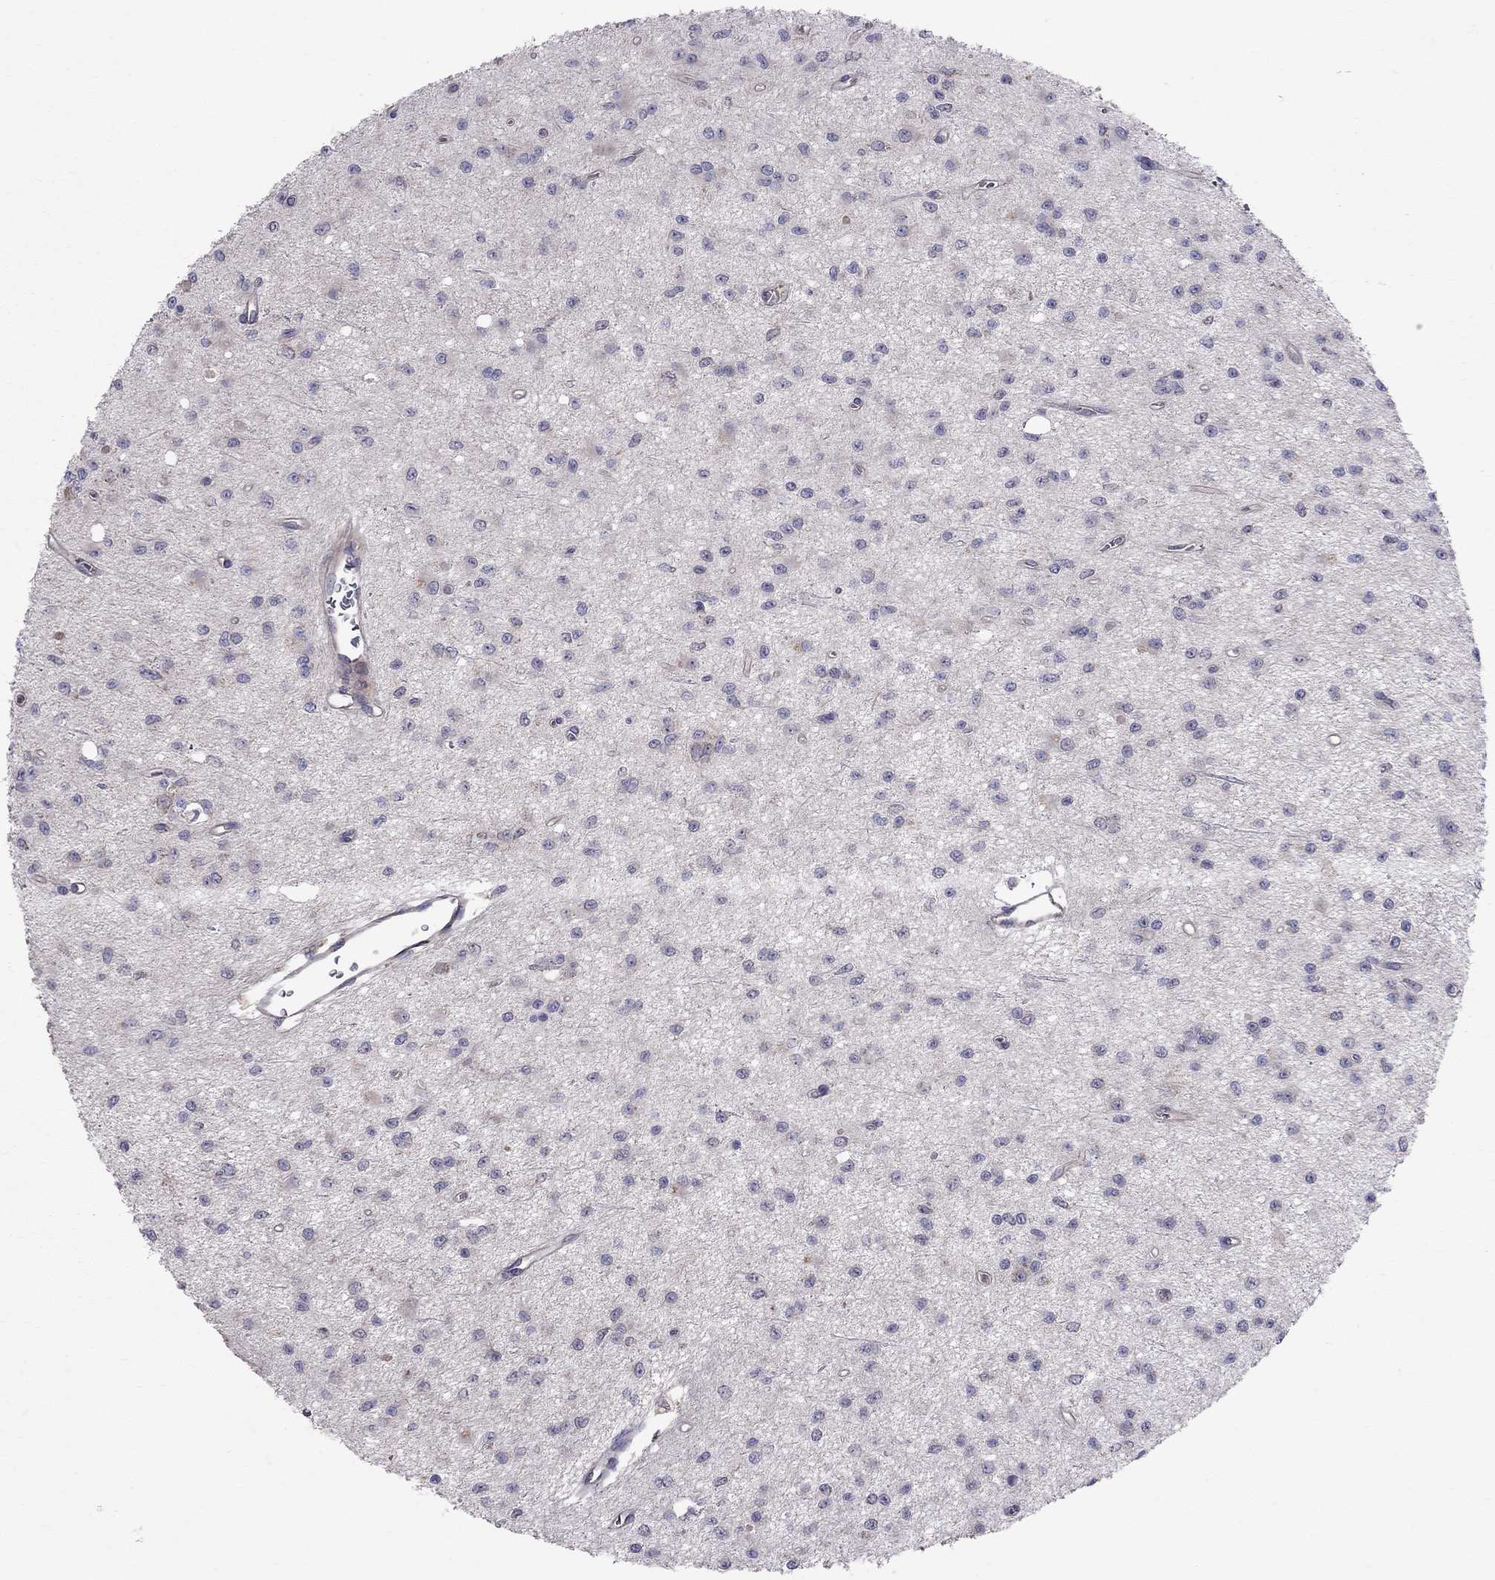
{"staining": {"intensity": "negative", "quantity": "none", "location": "none"}, "tissue": "glioma", "cell_type": "Tumor cells", "image_type": "cancer", "snomed": [{"axis": "morphology", "description": "Glioma, malignant, Low grade"}, {"axis": "topography", "description": "Brain"}], "caption": "High magnification brightfield microscopy of malignant low-grade glioma stained with DAB (brown) and counterstained with hematoxylin (blue): tumor cells show no significant staining. (DAB immunohistochemistry visualized using brightfield microscopy, high magnification).", "gene": "PIK3CG", "patient": {"sex": "female", "age": 45}}